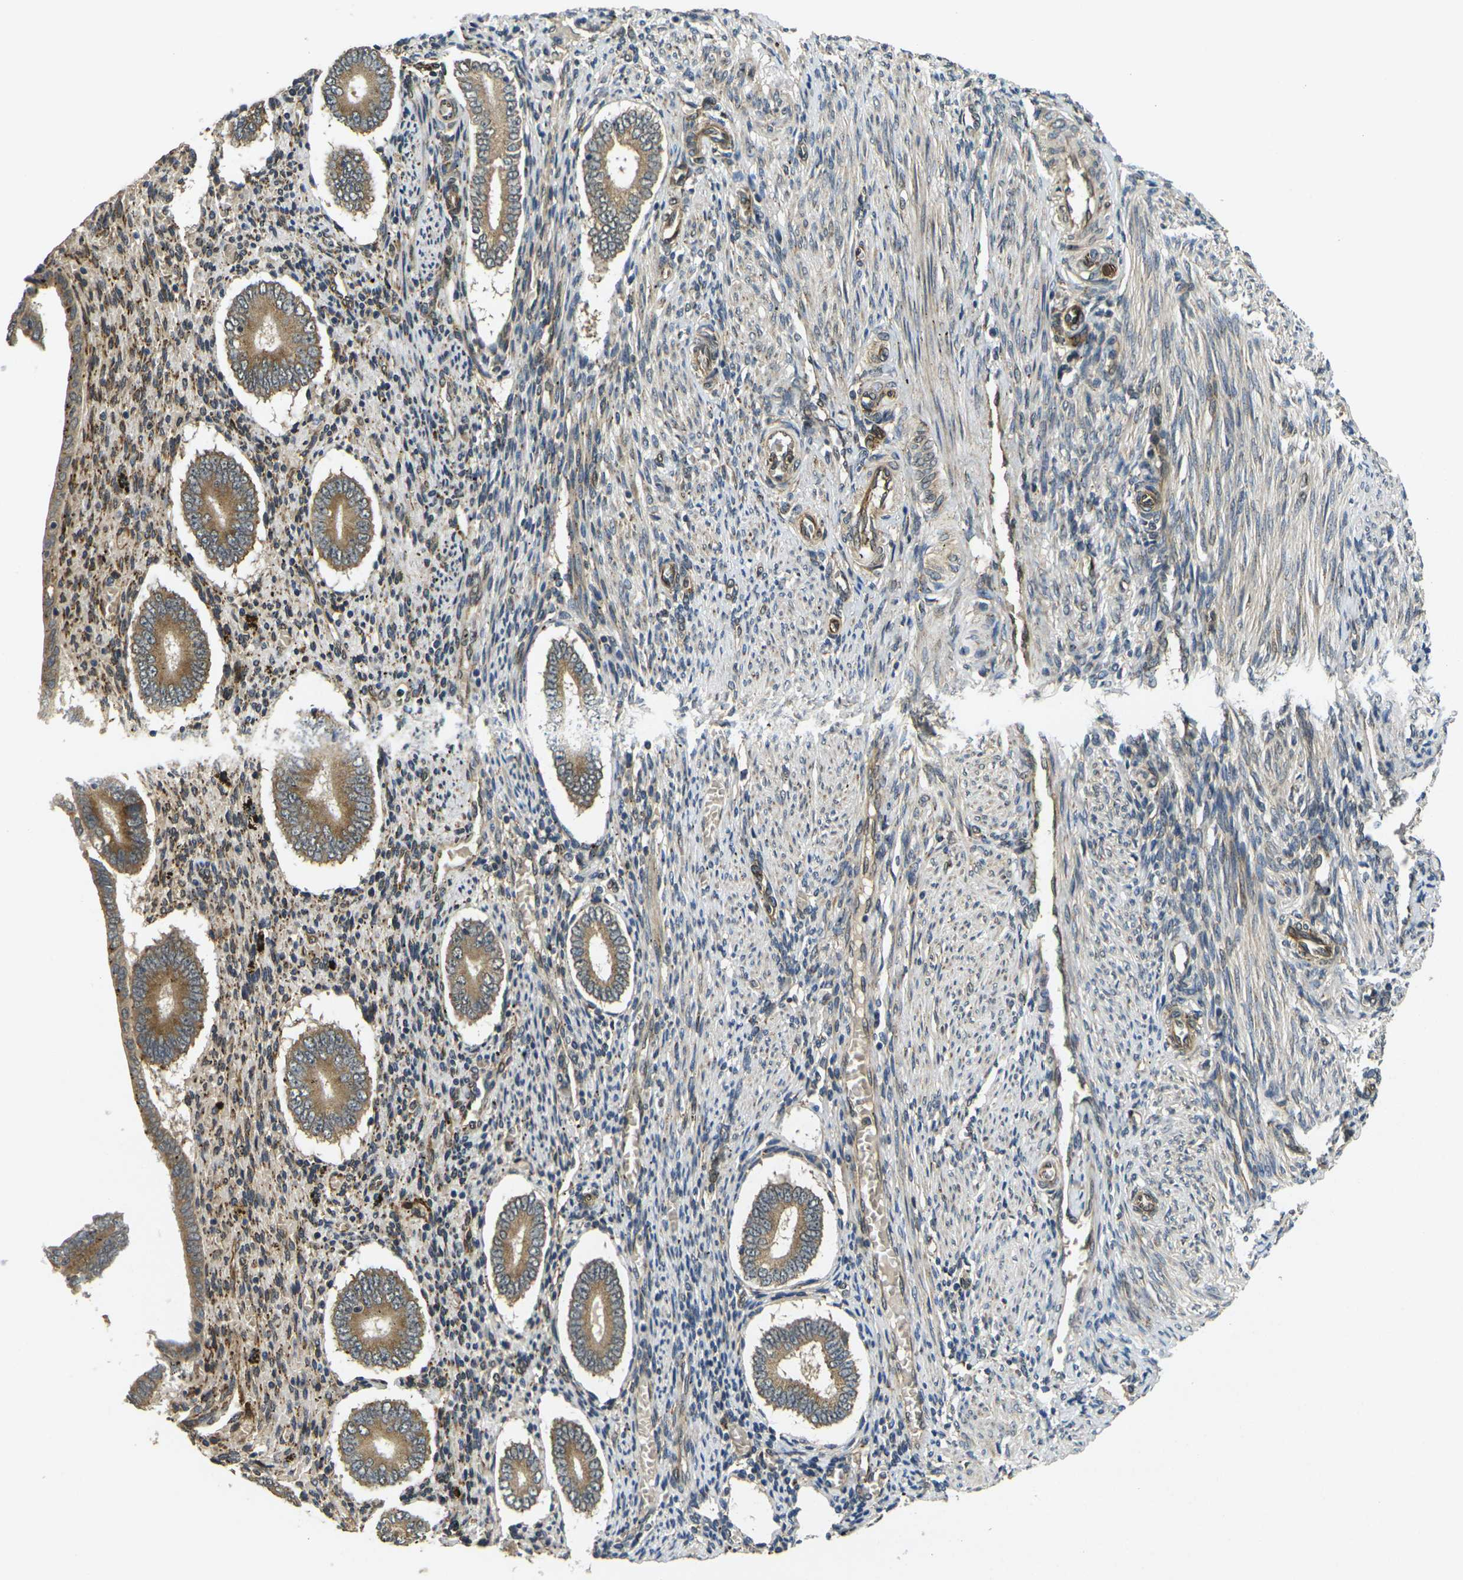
{"staining": {"intensity": "moderate", "quantity": "25%-75%", "location": "cytoplasmic/membranous"}, "tissue": "endometrium", "cell_type": "Cells in endometrial stroma", "image_type": "normal", "snomed": [{"axis": "morphology", "description": "Normal tissue, NOS"}, {"axis": "topography", "description": "Endometrium"}], "caption": "About 25%-75% of cells in endometrial stroma in unremarkable endometrium exhibit moderate cytoplasmic/membranous protein staining as visualized by brown immunohistochemical staining.", "gene": "FUT11", "patient": {"sex": "female", "age": 42}}